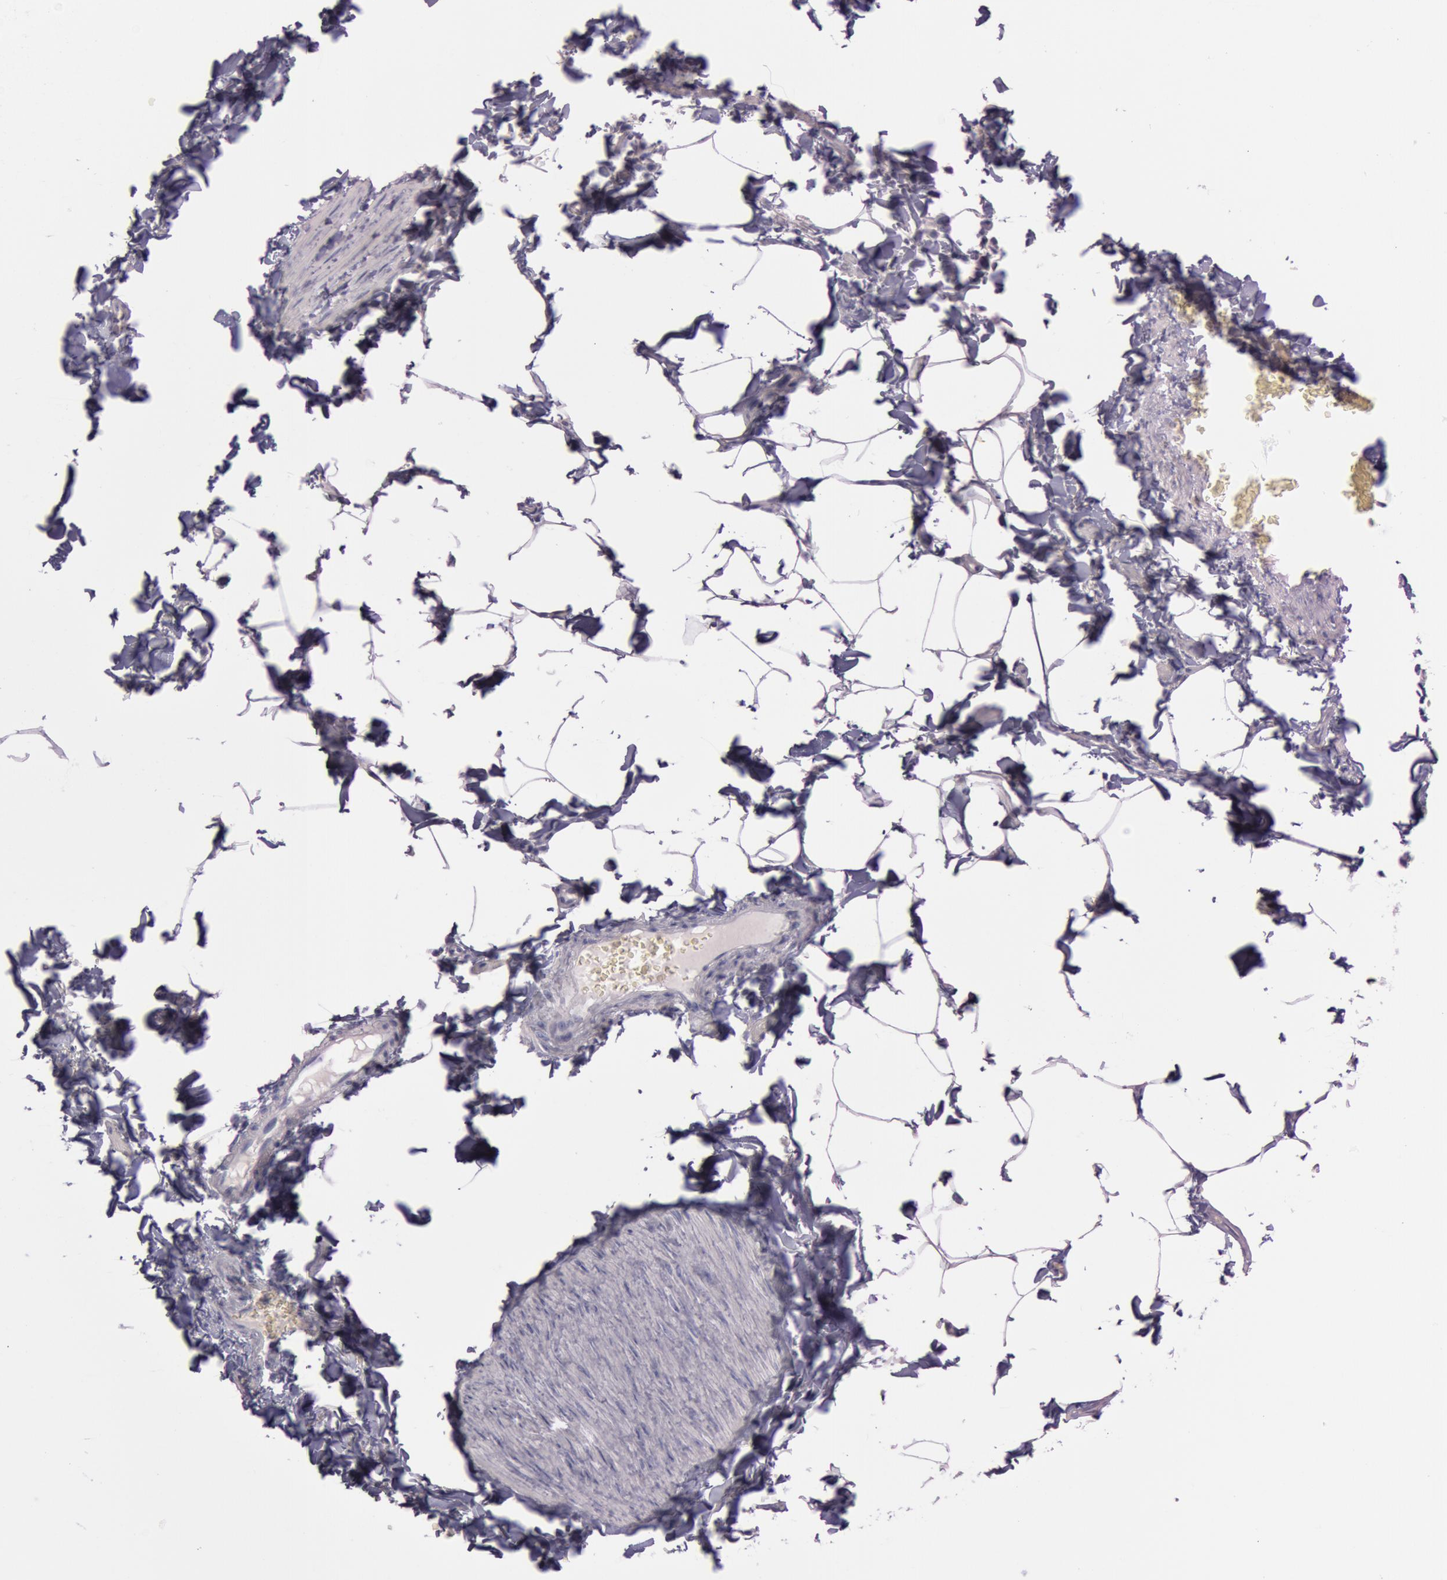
{"staining": {"intensity": "negative", "quantity": "none", "location": "none"}, "tissue": "adipose tissue", "cell_type": "Adipocytes", "image_type": "normal", "snomed": [{"axis": "morphology", "description": "Normal tissue, NOS"}, {"axis": "topography", "description": "Vascular tissue"}], "caption": "Histopathology image shows no protein positivity in adipocytes of normal adipose tissue. The staining was performed using DAB to visualize the protein expression in brown, while the nuclei were stained in blue with hematoxylin (Magnification: 20x).", "gene": "S100A7", "patient": {"sex": "male", "age": 41}}